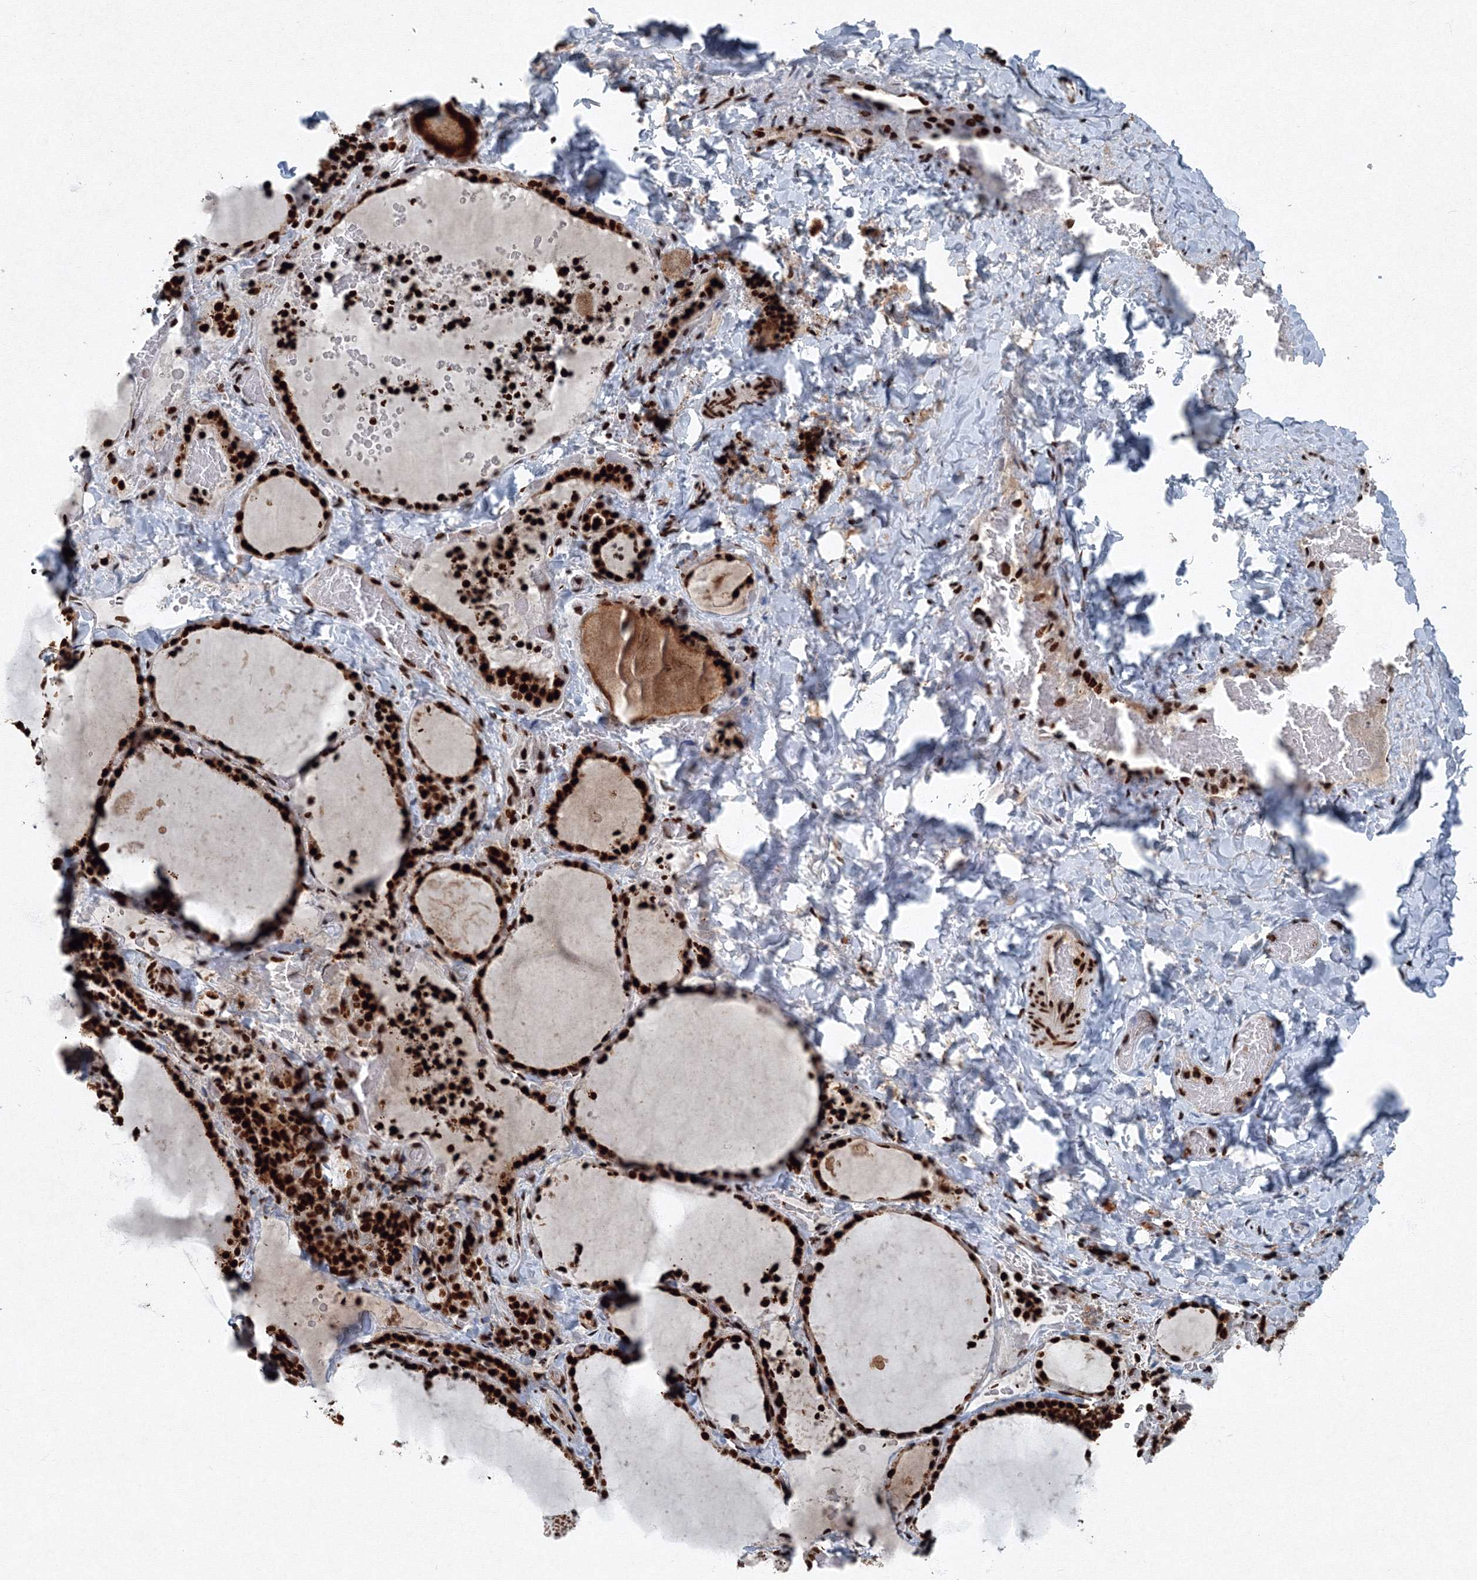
{"staining": {"intensity": "strong", "quantity": ">75%", "location": "nuclear"}, "tissue": "thyroid gland", "cell_type": "Glandular cells", "image_type": "normal", "snomed": [{"axis": "morphology", "description": "Normal tissue, NOS"}, {"axis": "topography", "description": "Thyroid gland"}], "caption": "Normal thyroid gland exhibits strong nuclear expression in approximately >75% of glandular cells, visualized by immunohistochemistry. Nuclei are stained in blue.", "gene": "SNRPC", "patient": {"sex": "female", "age": 22}}